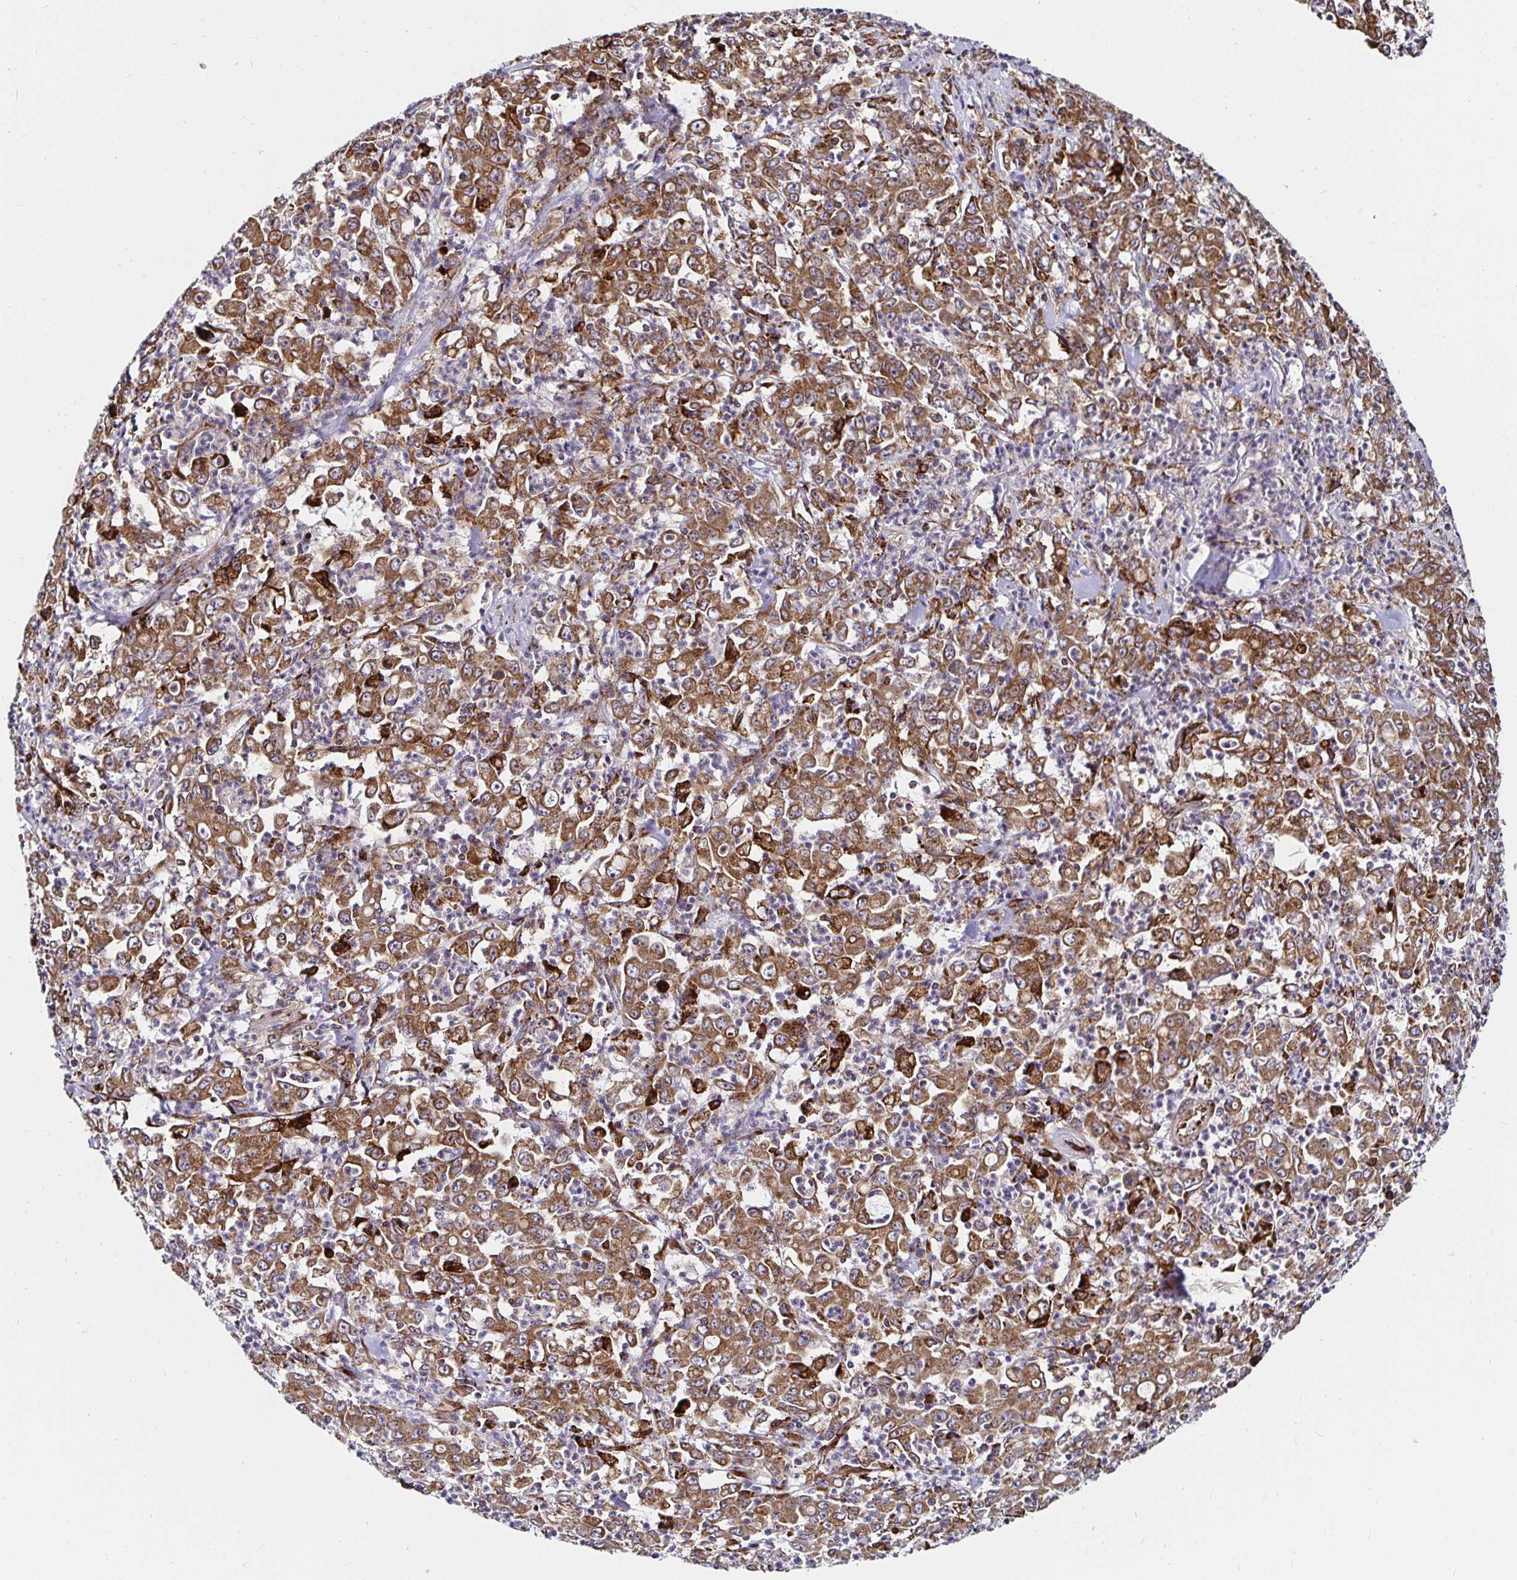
{"staining": {"intensity": "moderate", "quantity": ">75%", "location": "cytoplasmic/membranous"}, "tissue": "stomach cancer", "cell_type": "Tumor cells", "image_type": "cancer", "snomed": [{"axis": "morphology", "description": "Adenocarcinoma, NOS"}, {"axis": "topography", "description": "Stomach, lower"}], "caption": "Adenocarcinoma (stomach) stained with immunohistochemistry (IHC) reveals moderate cytoplasmic/membranous staining in approximately >75% of tumor cells.", "gene": "SMYD3", "patient": {"sex": "female", "age": 71}}